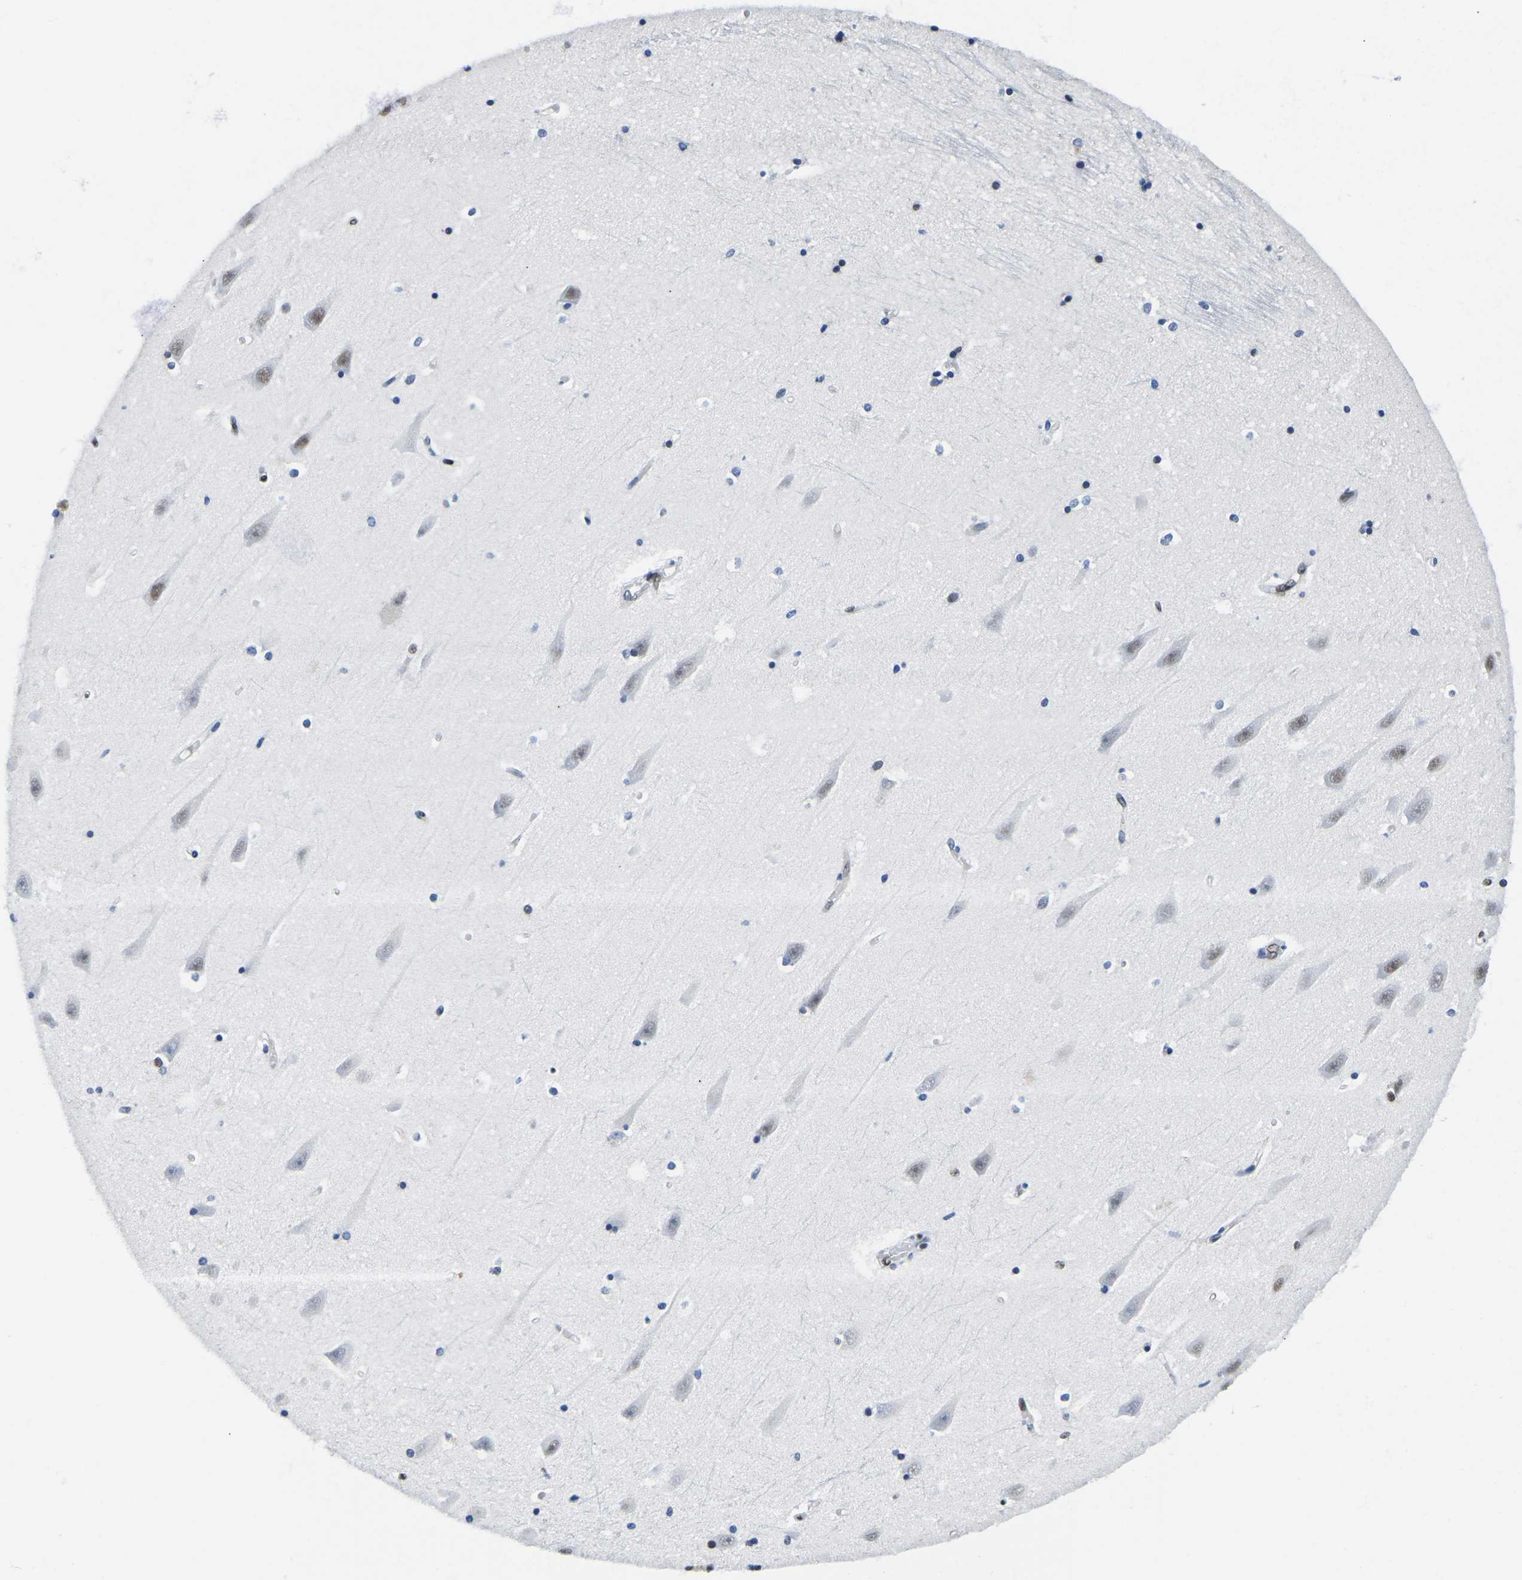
{"staining": {"intensity": "moderate", "quantity": "25%-75%", "location": "nuclear"}, "tissue": "hippocampus", "cell_type": "Glial cells", "image_type": "normal", "snomed": [{"axis": "morphology", "description": "Normal tissue, NOS"}, {"axis": "topography", "description": "Hippocampus"}], "caption": "DAB immunohistochemical staining of unremarkable human hippocampus exhibits moderate nuclear protein expression in about 25%-75% of glial cells. The staining was performed using DAB to visualize the protein expression in brown, while the nuclei were stained in blue with hematoxylin (Magnification: 20x).", "gene": "UBA1", "patient": {"sex": "male", "age": 45}}